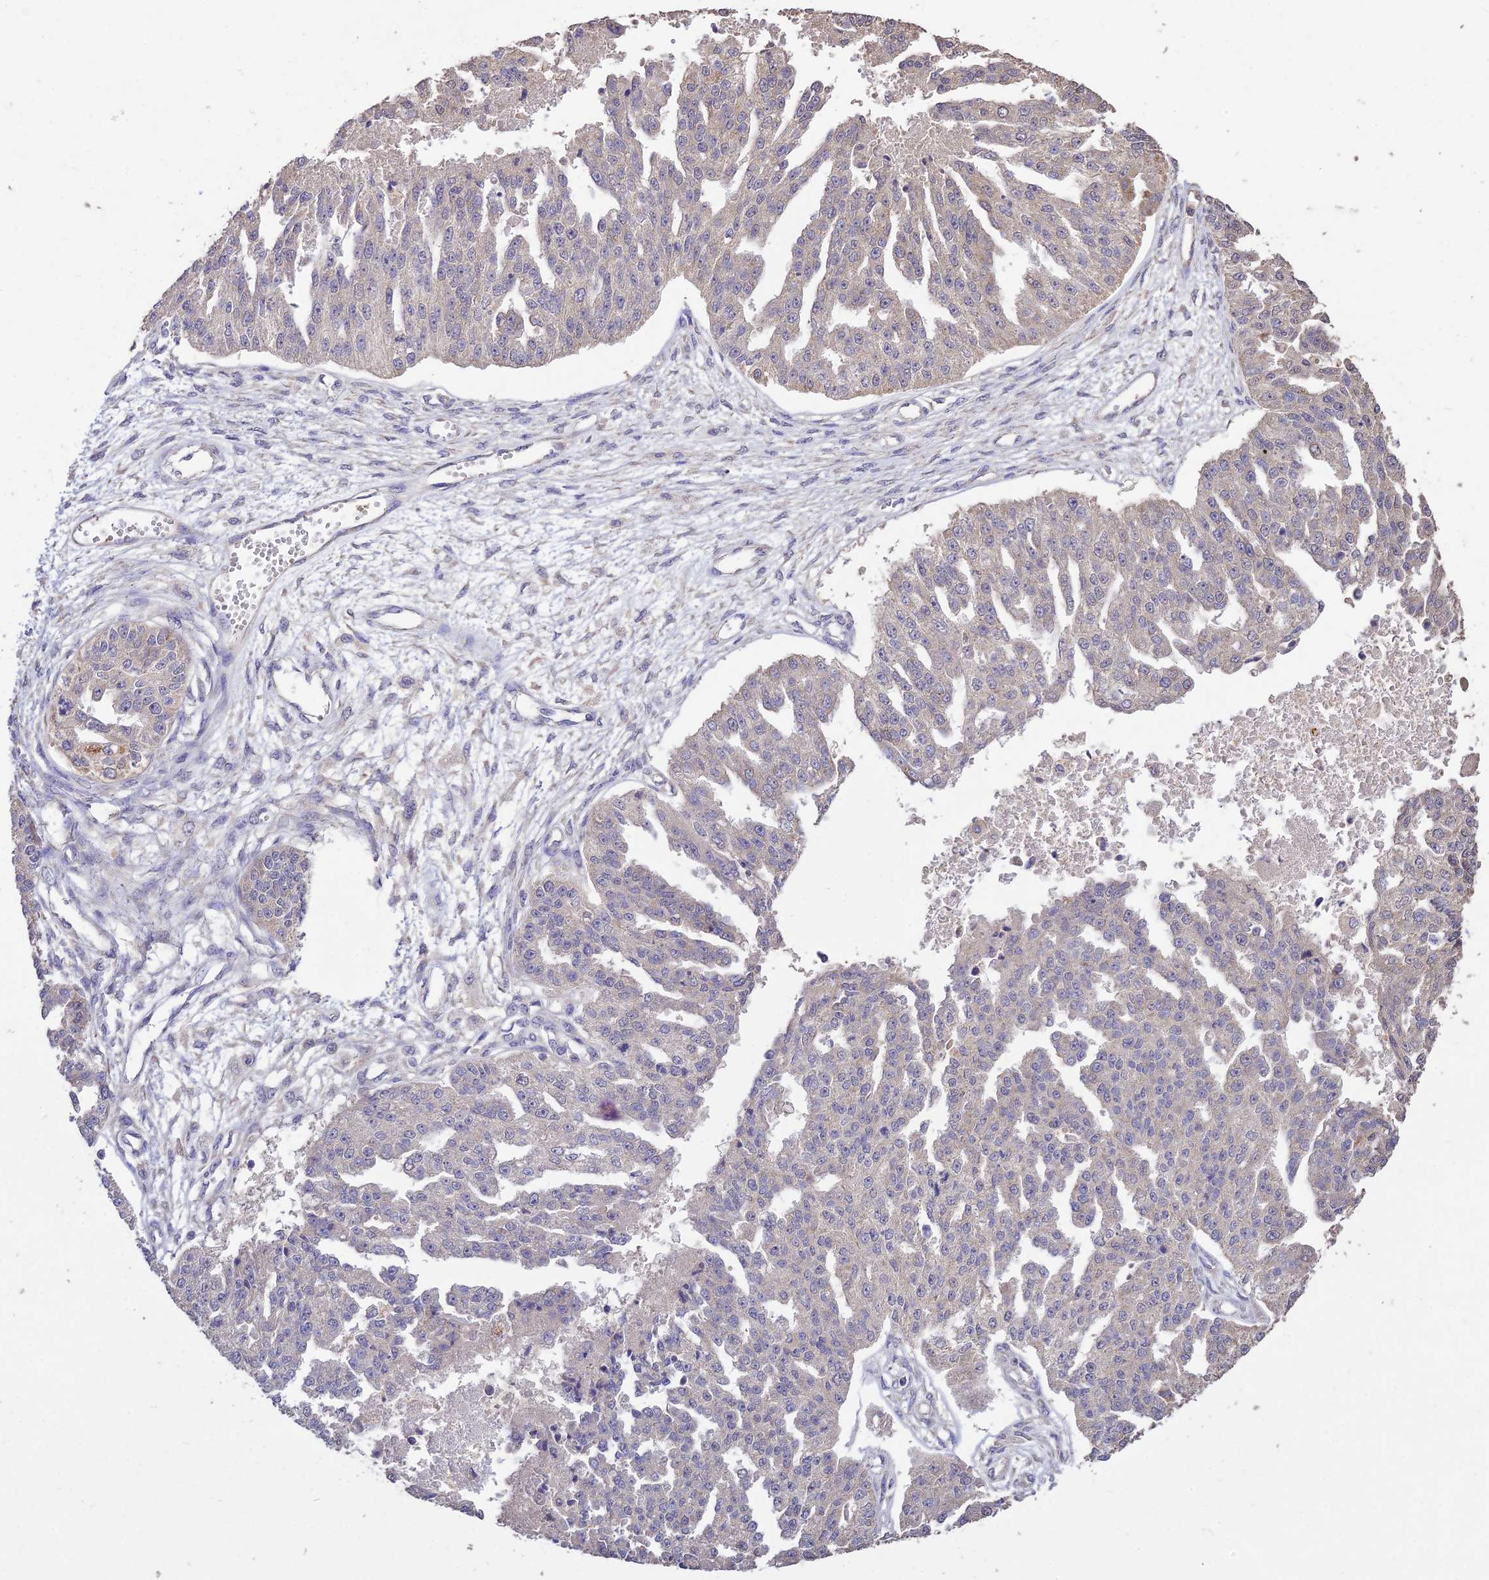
{"staining": {"intensity": "weak", "quantity": "<25%", "location": "cytoplasmic/membranous"}, "tissue": "ovarian cancer", "cell_type": "Tumor cells", "image_type": "cancer", "snomed": [{"axis": "morphology", "description": "Cystadenocarcinoma, serous, NOS"}, {"axis": "topography", "description": "Ovary"}], "caption": "Tumor cells show no significant expression in ovarian cancer (serous cystadenocarcinoma).", "gene": "SDHD", "patient": {"sex": "female", "age": 58}}